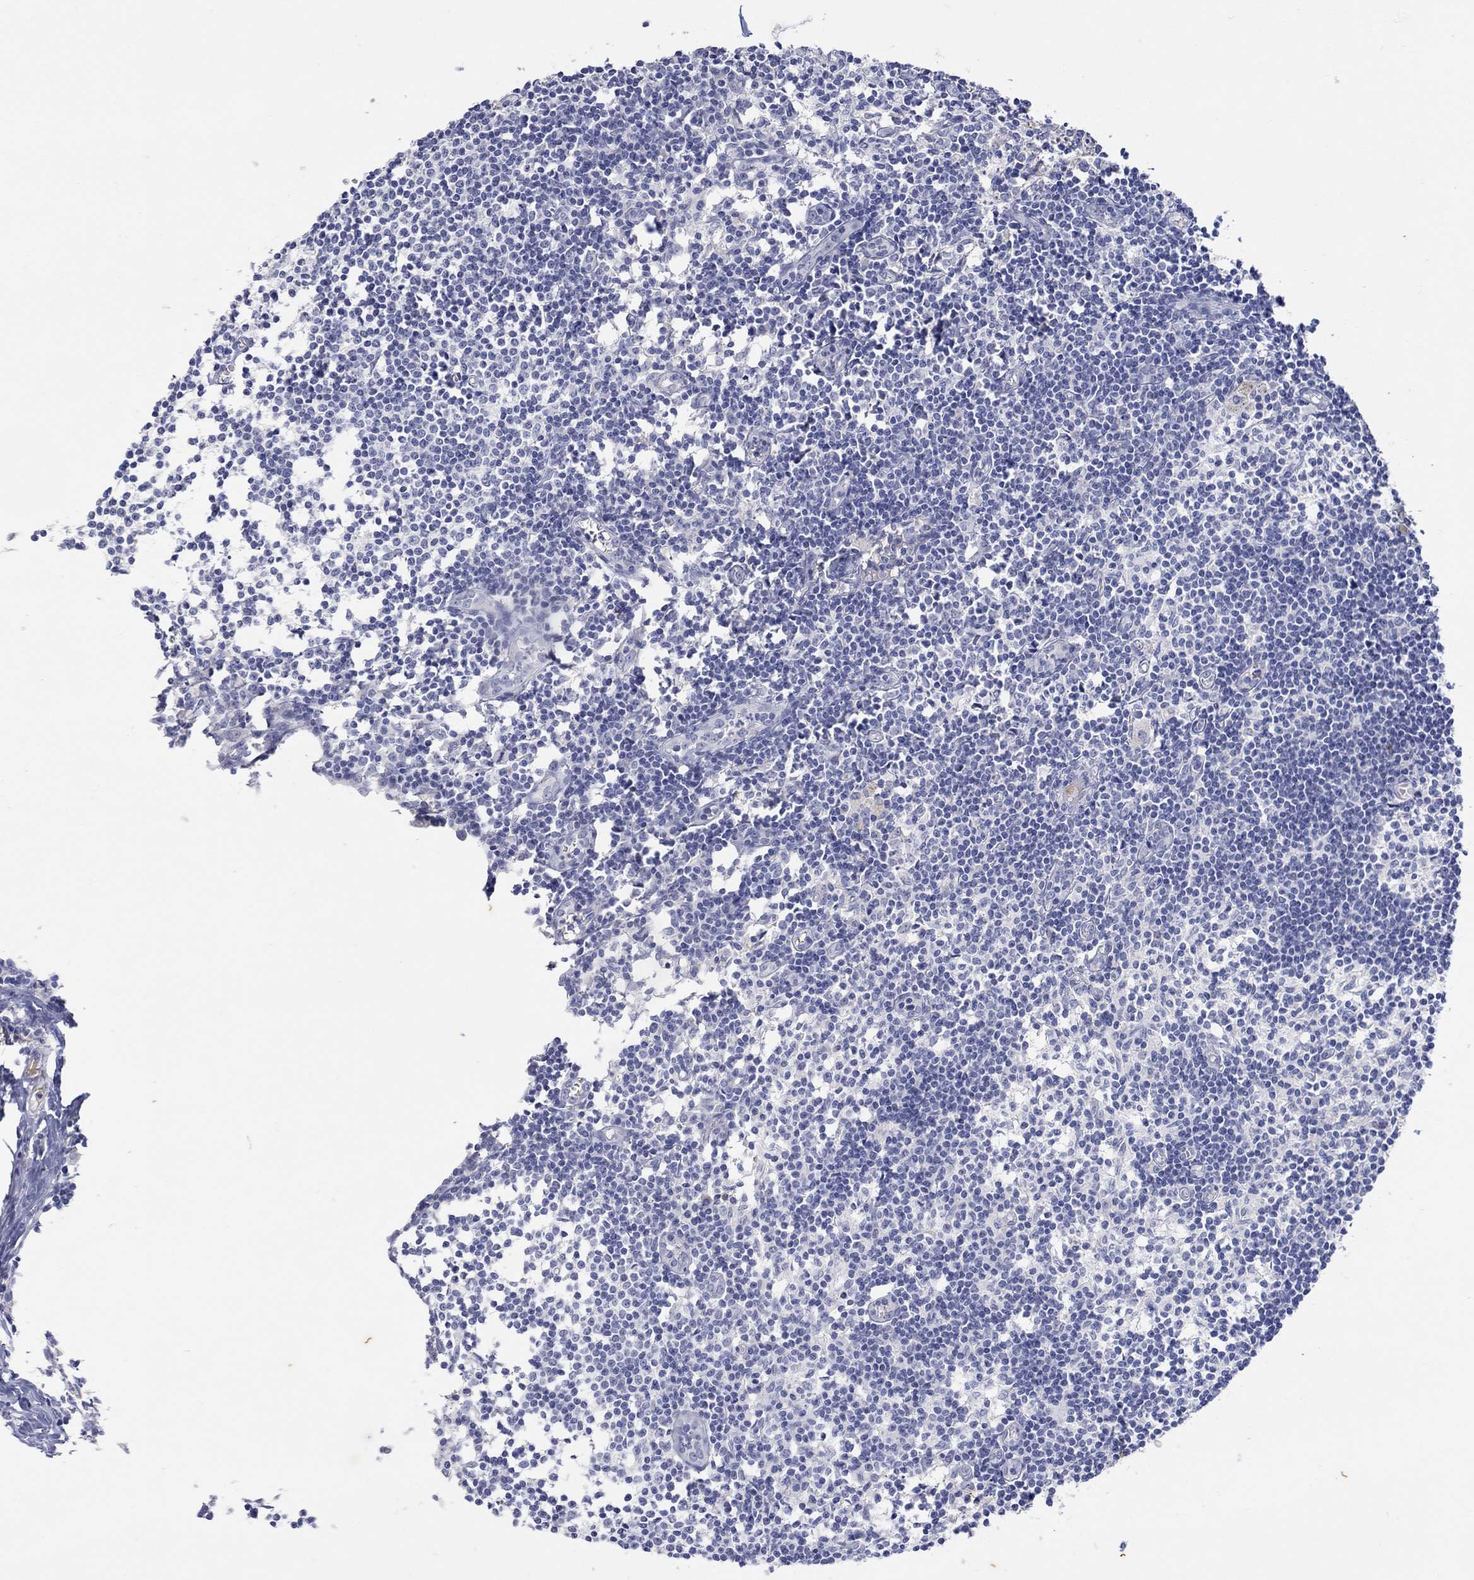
{"staining": {"intensity": "negative", "quantity": "none", "location": "none"}, "tissue": "lymph node", "cell_type": "Germinal center cells", "image_type": "normal", "snomed": [{"axis": "morphology", "description": "Normal tissue, NOS"}, {"axis": "topography", "description": "Lymph node"}], "caption": "This is an IHC photomicrograph of normal lymph node. There is no expression in germinal center cells.", "gene": "FNDC5", "patient": {"sex": "male", "age": 59}}